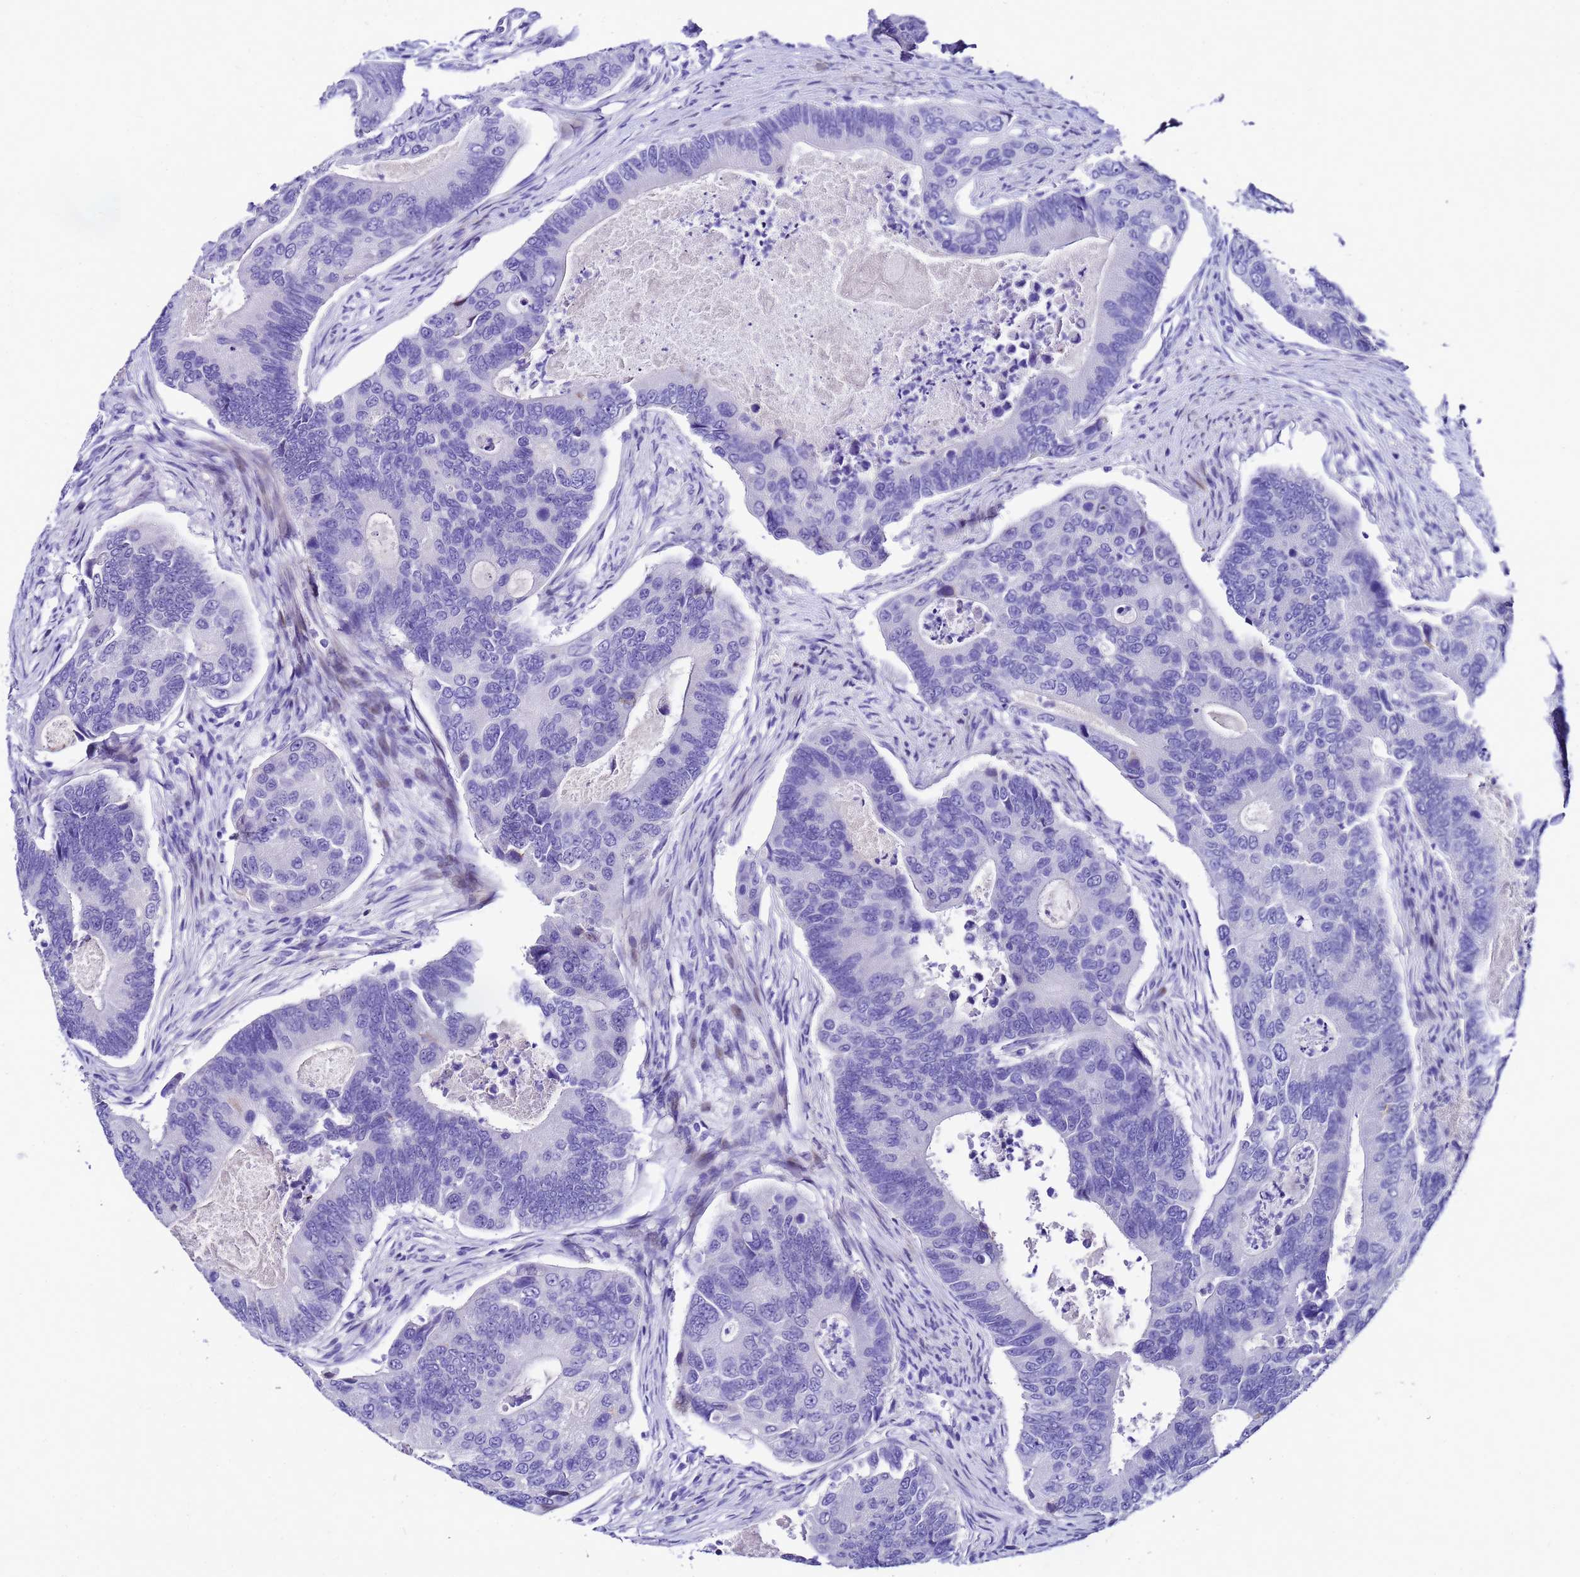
{"staining": {"intensity": "negative", "quantity": "none", "location": "none"}, "tissue": "colorectal cancer", "cell_type": "Tumor cells", "image_type": "cancer", "snomed": [{"axis": "morphology", "description": "Adenocarcinoma, NOS"}, {"axis": "topography", "description": "Colon"}], "caption": "Immunohistochemistry of human colorectal cancer (adenocarcinoma) shows no expression in tumor cells.", "gene": "UGT2B10", "patient": {"sex": "female", "age": 67}}